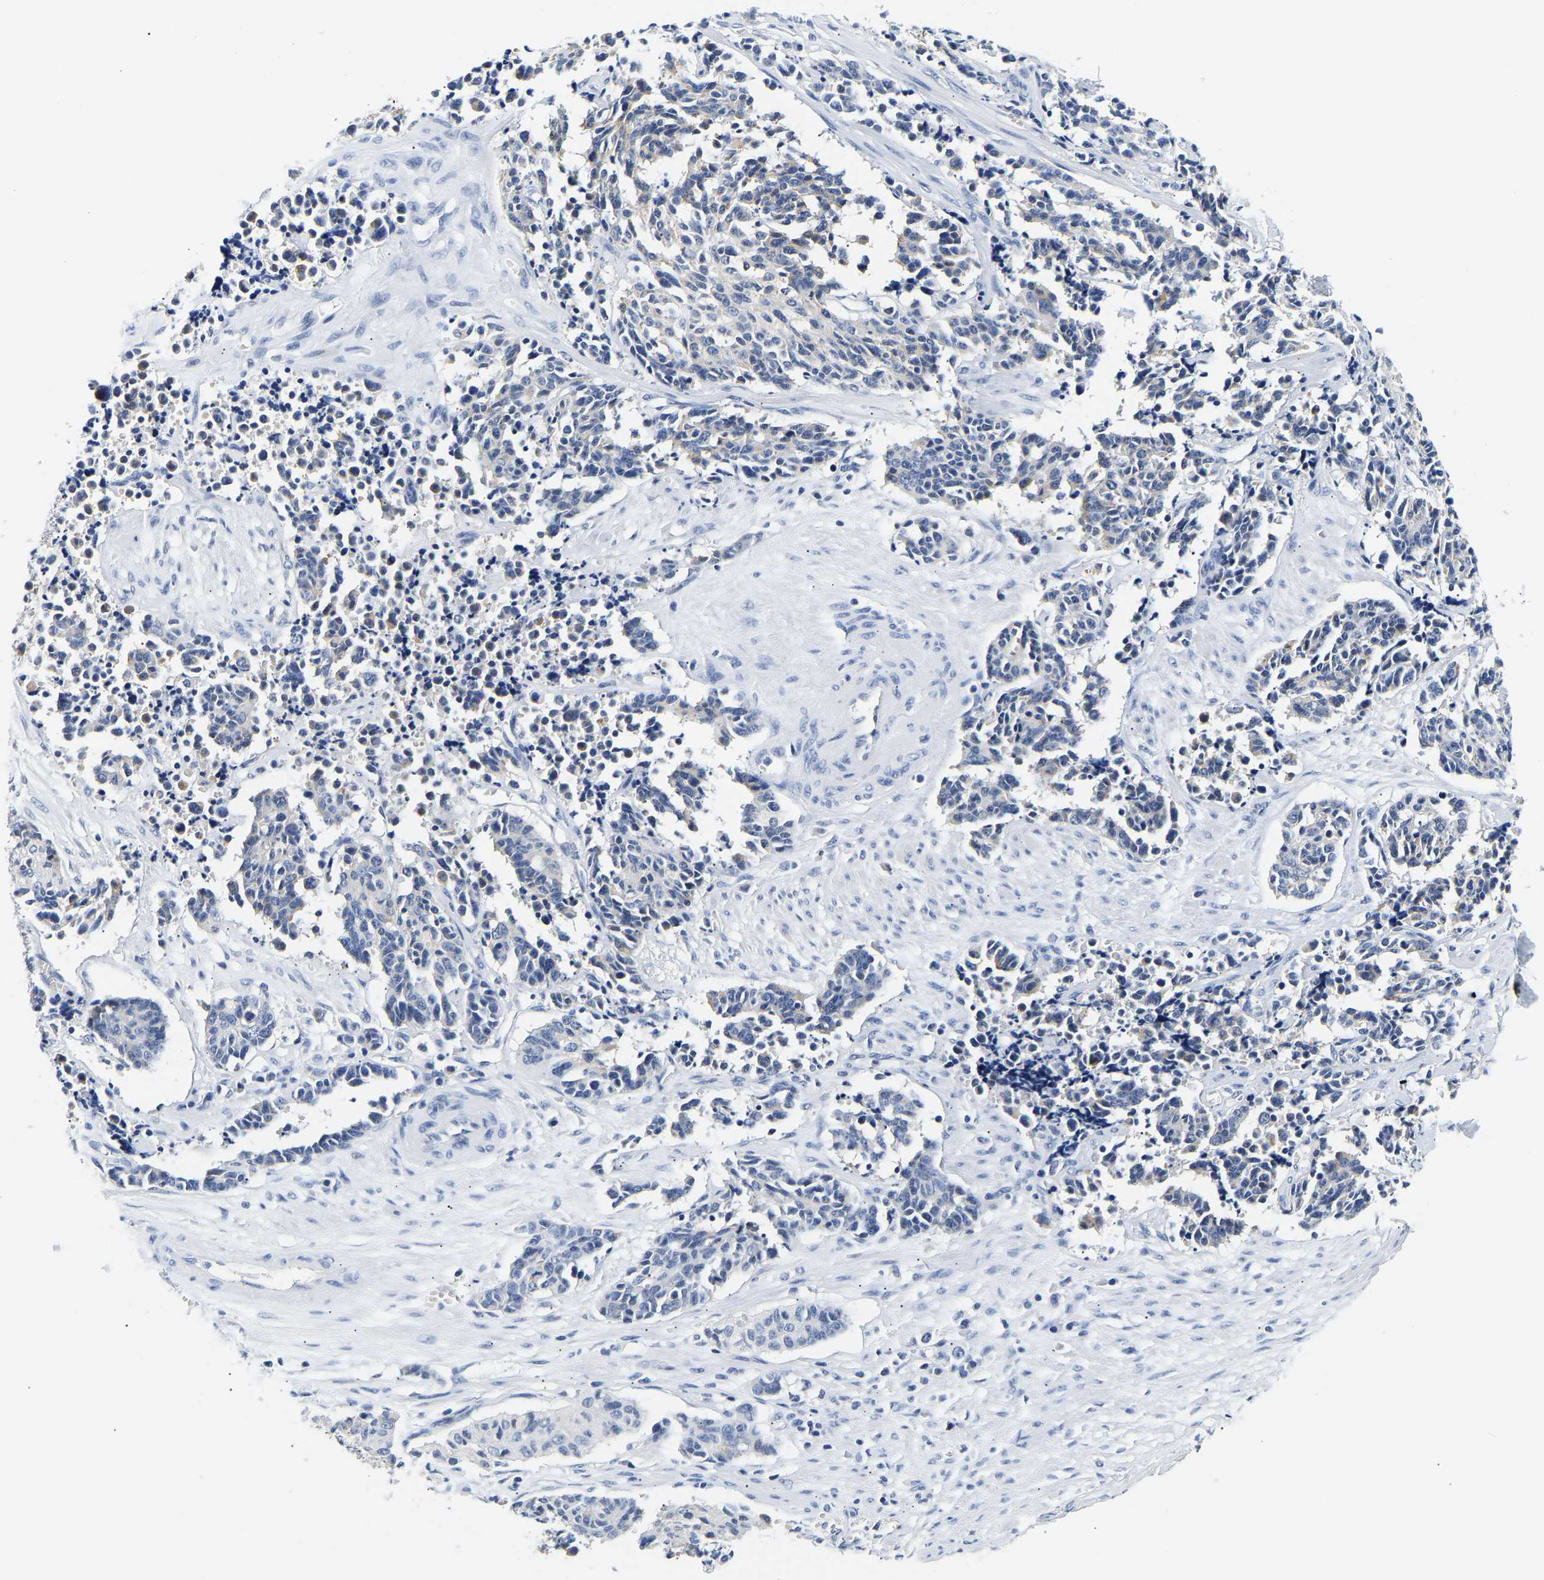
{"staining": {"intensity": "negative", "quantity": "none", "location": "none"}, "tissue": "cervical cancer", "cell_type": "Tumor cells", "image_type": "cancer", "snomed": [{"axis": "morphology", "description": "Squamous cell carcinoma, NOS"}, {"axis": "topography", "description": "Cervix"}], "caption": "The immunohistochemistry image has no significant staining in tumor cells of squamous cell carcinoma (cervical) tissue.", "gene": "UCHL3", "patient": {"sex": "female", "age": 35}}